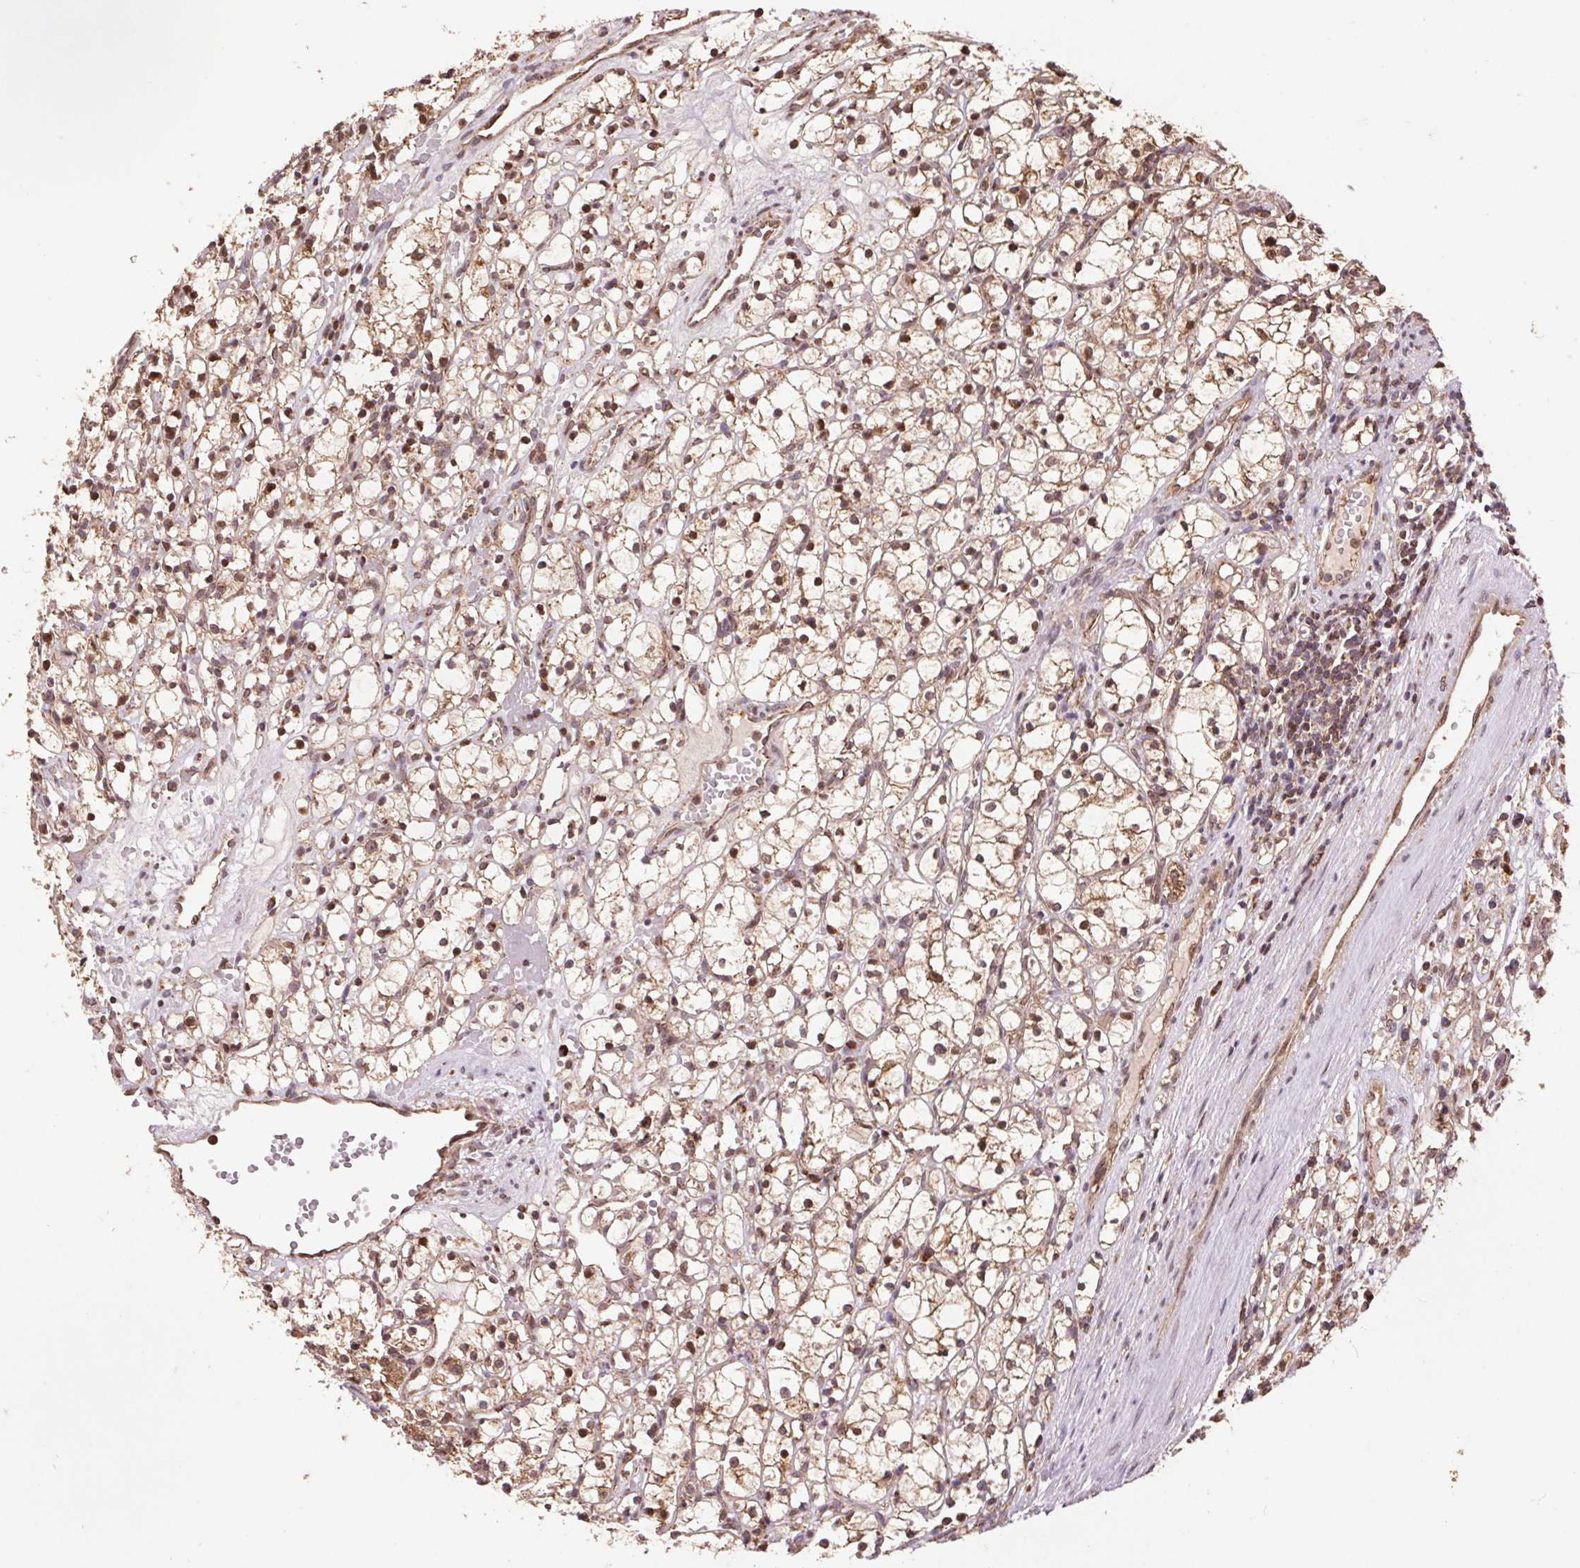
{"staining": {"intensity": "weak", "quantity": "25%-75%", "location": "cytoplasmic/membranous,nuclear"}, "tissue": "renal cancer", "cell_type": "Tumor cells", "image_type": "cancer", "snomed": [{"axis": "morphology", "description": "Adenocarcinoma, NOS"}, {"axis": "topography", "description": "Kidney"}], "caption": "Protein positivity by immunohistochemistry reveals weak cytoplasmic/membranous and nuclear expression in approximately 25%-75% of tumor cells in renal cancer (adenocarcinoma).", "gene": "PDHA1", "patient": {"sex": "female", "age": 59}}